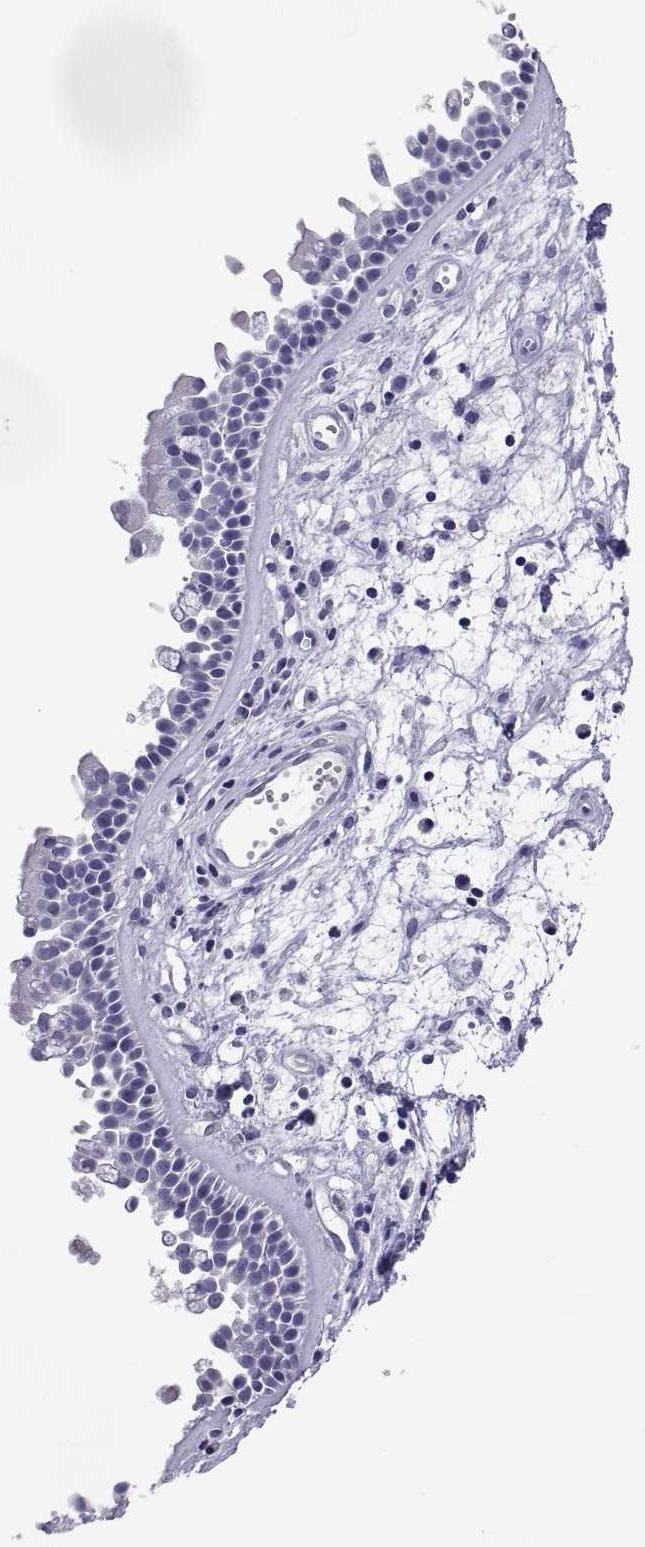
{"staining": {"intensity": "negative", "quantity": "none", "location": "none"}, "tissue": "nasopharynx", "cell_type": "Respiratory epithelial cells", "image_type": "normal", "snomed": [{"axis": "morphology", "description": "Normal tissue, NOS"}, {"axis": "topography", "description": "Nasopharynx"}], "caption": "Respiratory epithelial cells are negative for protein expression in unremarkable human nasopharynx. Brightfield microscopy of immunohistochemistry stained with DAB (3,3'-diaminobenzidine) (brown) and hematoxylin (blue), captured at high magnification.", "gene": "BSPH1", "patient": {"sex": "female", "age": 68}}